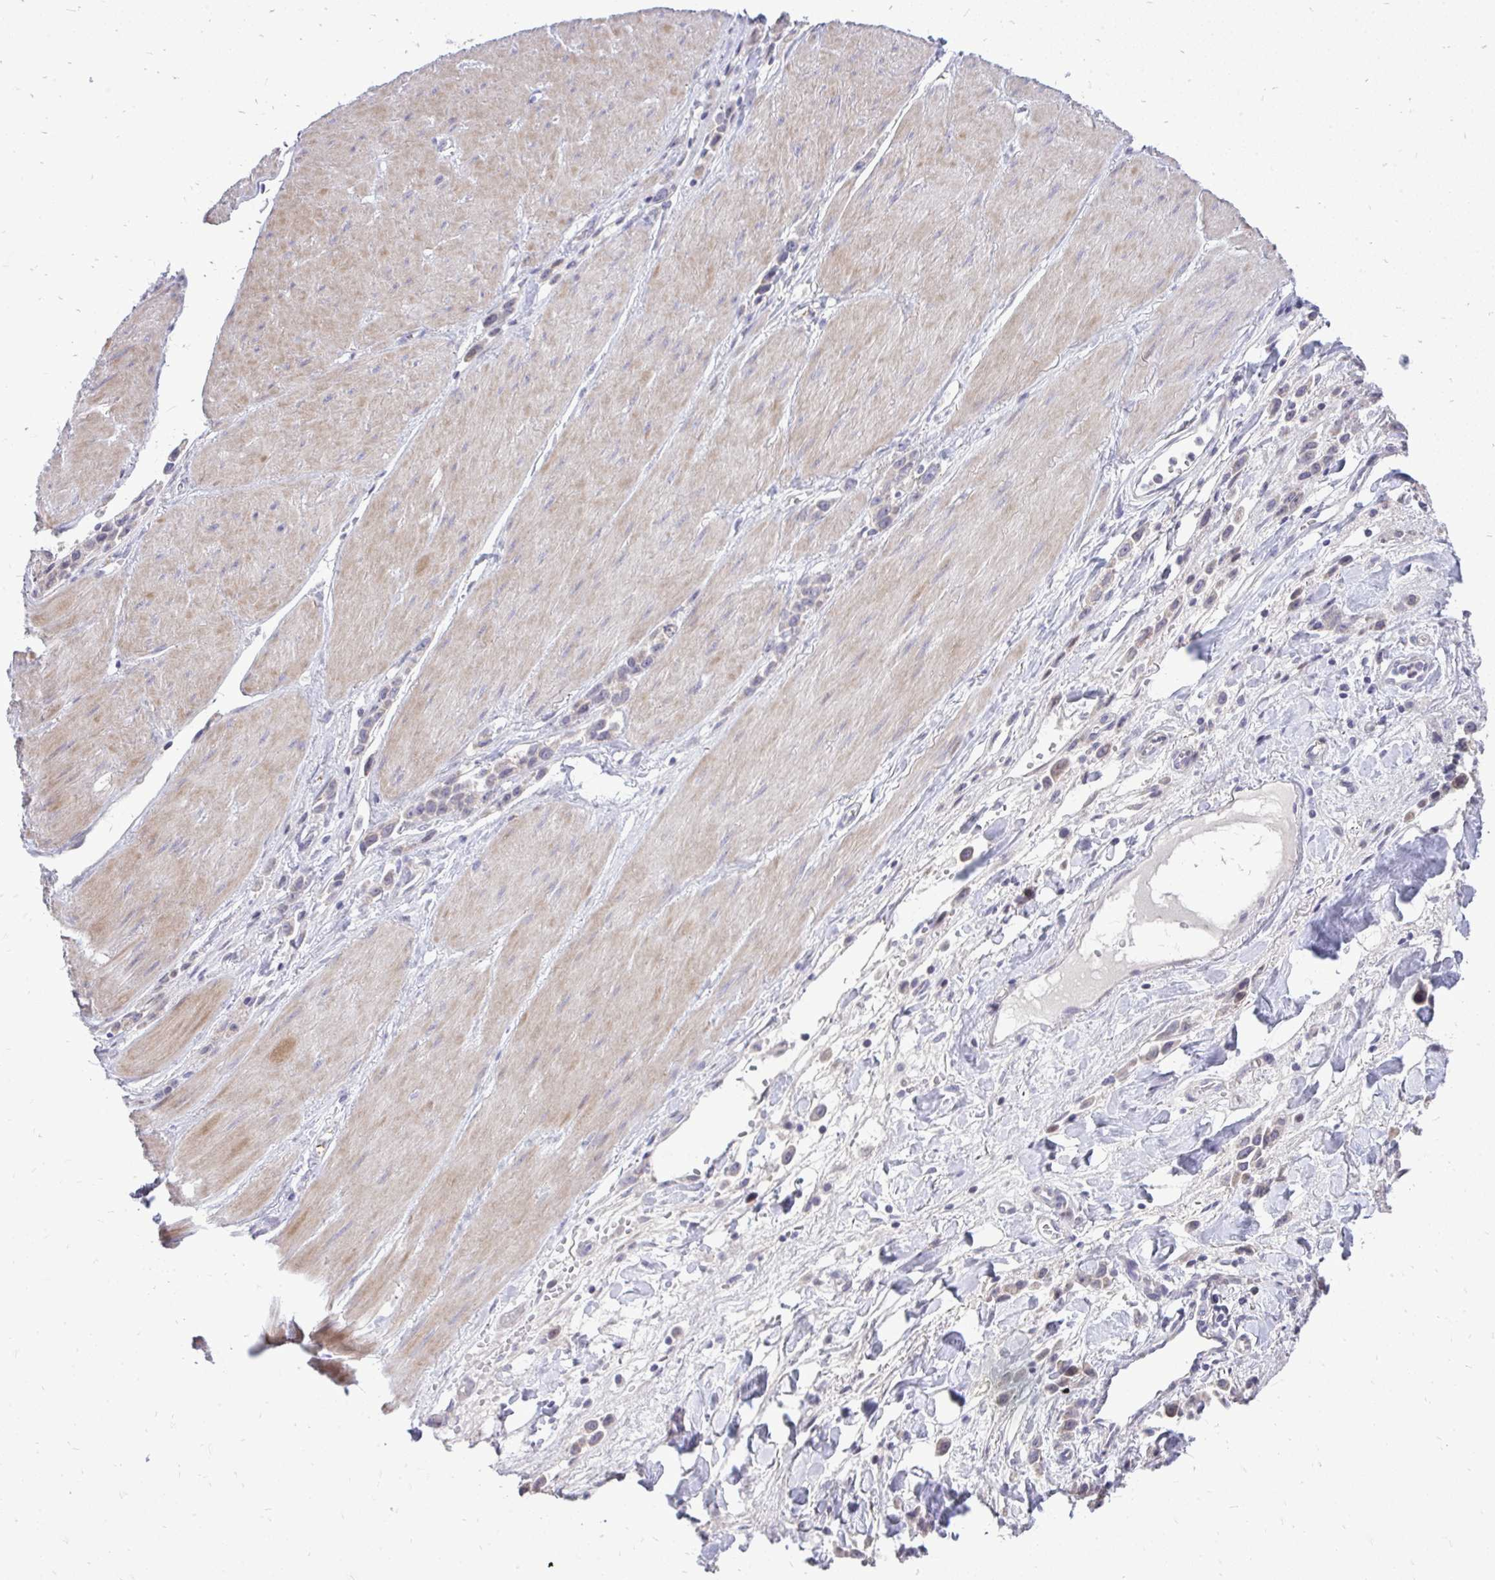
{"staining": {"intensity": "weak", "quantity": "25%-75%", "location": "cytoplasmic/membranous"}, "tissue": "stomach cancer", "cell_type": "Tumor cells", "image_type": "cancer", "snomed": [{"axis": "morphology", "description": "Adenocarcinoma, NOS"}, {"axis": "topography", "description": "Stomach"}], "caption": "Immunohistochemistry of human adenocarcinoma (stomach) displays low levels of weak cytoplasmic/membranous expression in approximately 25%-75% of tumor cells. (DAB (3,3'-diaminobenzidine) IHC, brown staining for protein, blue staining for nuclei).", "gene": "OR8D1", "patient": {"sex": "male", "age": 47}}